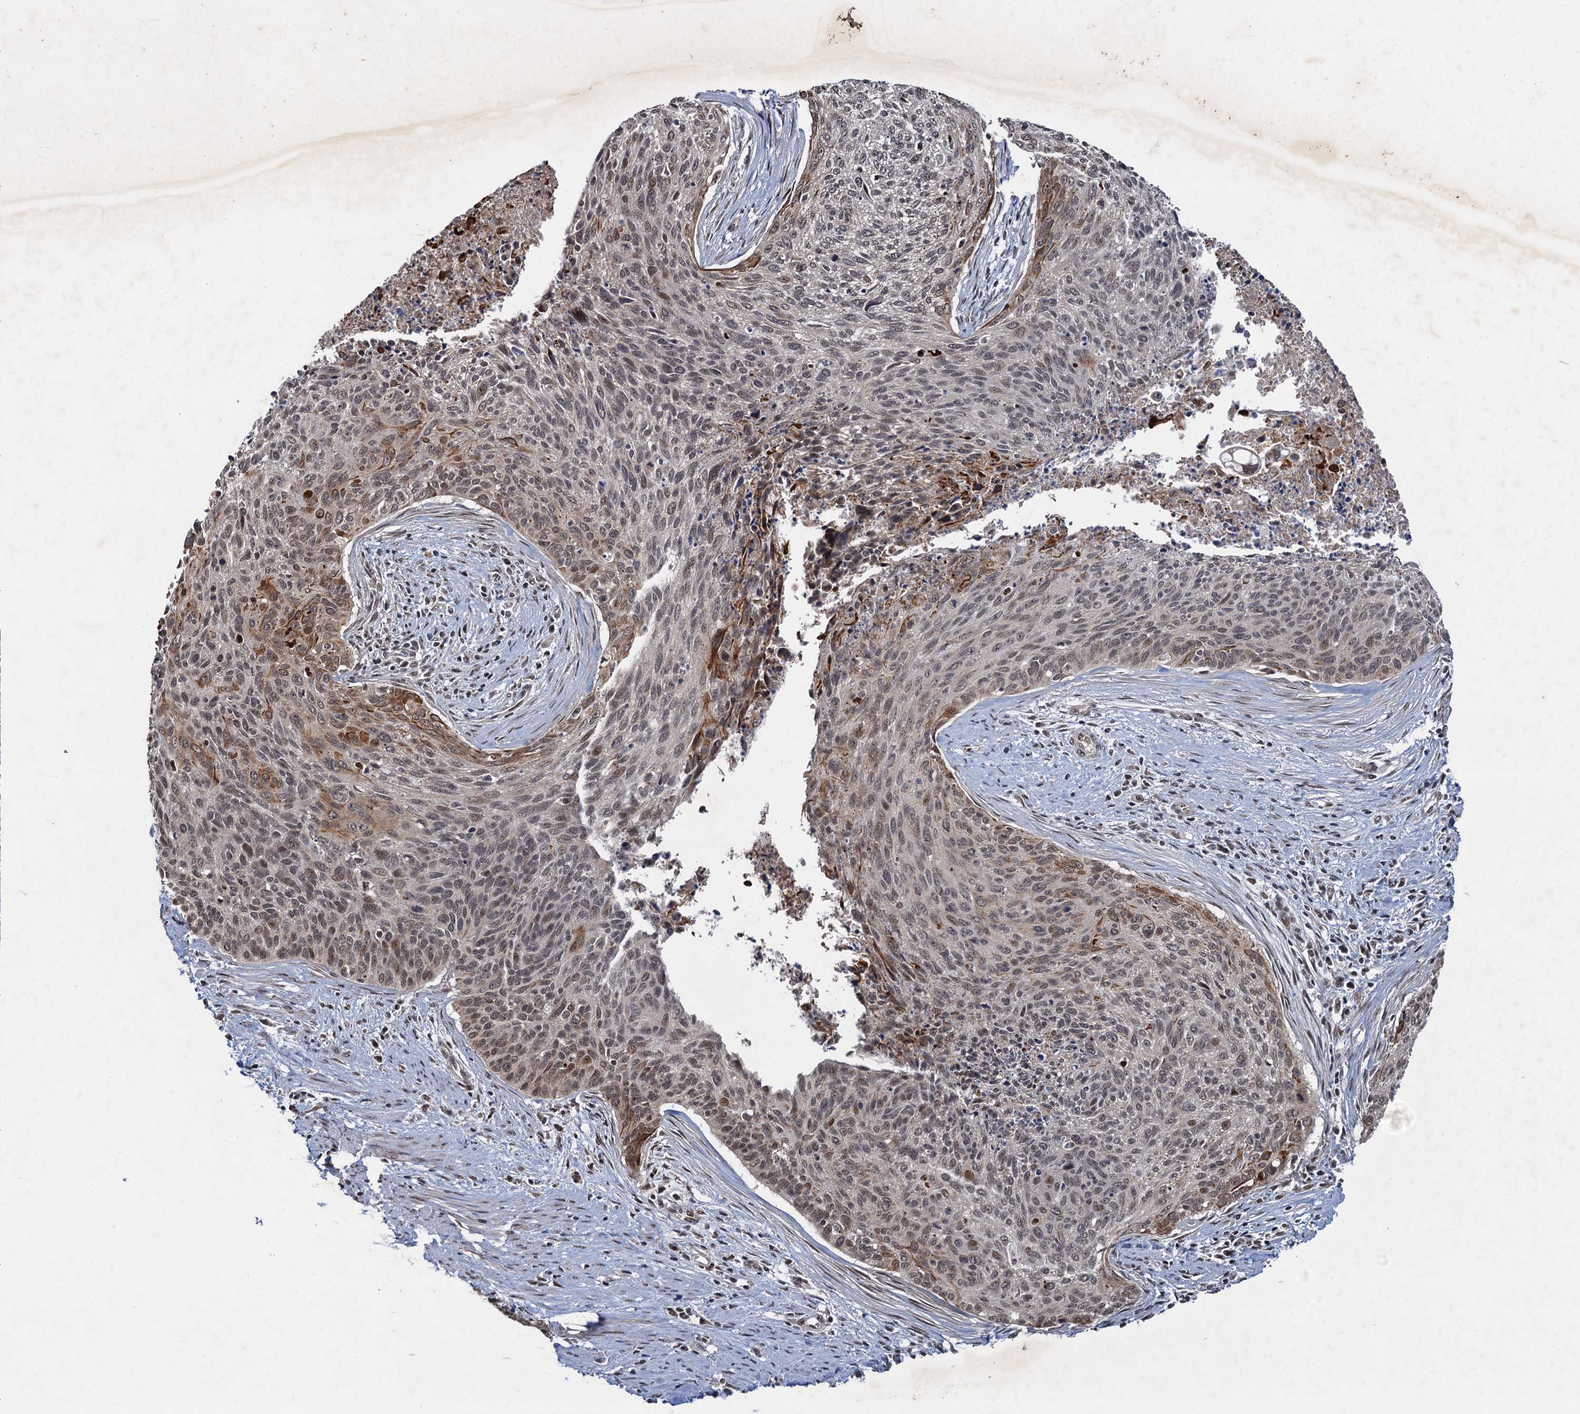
{"staining": {"intensity": "moderate", "quantity": "25%-75%", "location": "cytoplasmic/membranous,nuclear"}, "tissue": "cervical cancer", "cell_type": "Tumor cells", "image_type": "cancer", "snomed": [{"axis": "morphology", "description": "Squamous cell carcinoma, NOS"}, {"axis": "topography", "description": "Cervix"}], "caption": "High-magnification brightfield microscopy of squamous cell carcinoma (cervical) stained with DAB (3,3'-diaminobenzidine) (brown) and counterstained with hematoxylin (blue). tumor cells exhibit moderate cytoplasmic/membranous and nuclear staining is seen in approximately25%-75% of cells. (IHC, brightfield microscopy, high magnification).", "gene": "REP15", "patient": {"sex": "female", "age": 55}}